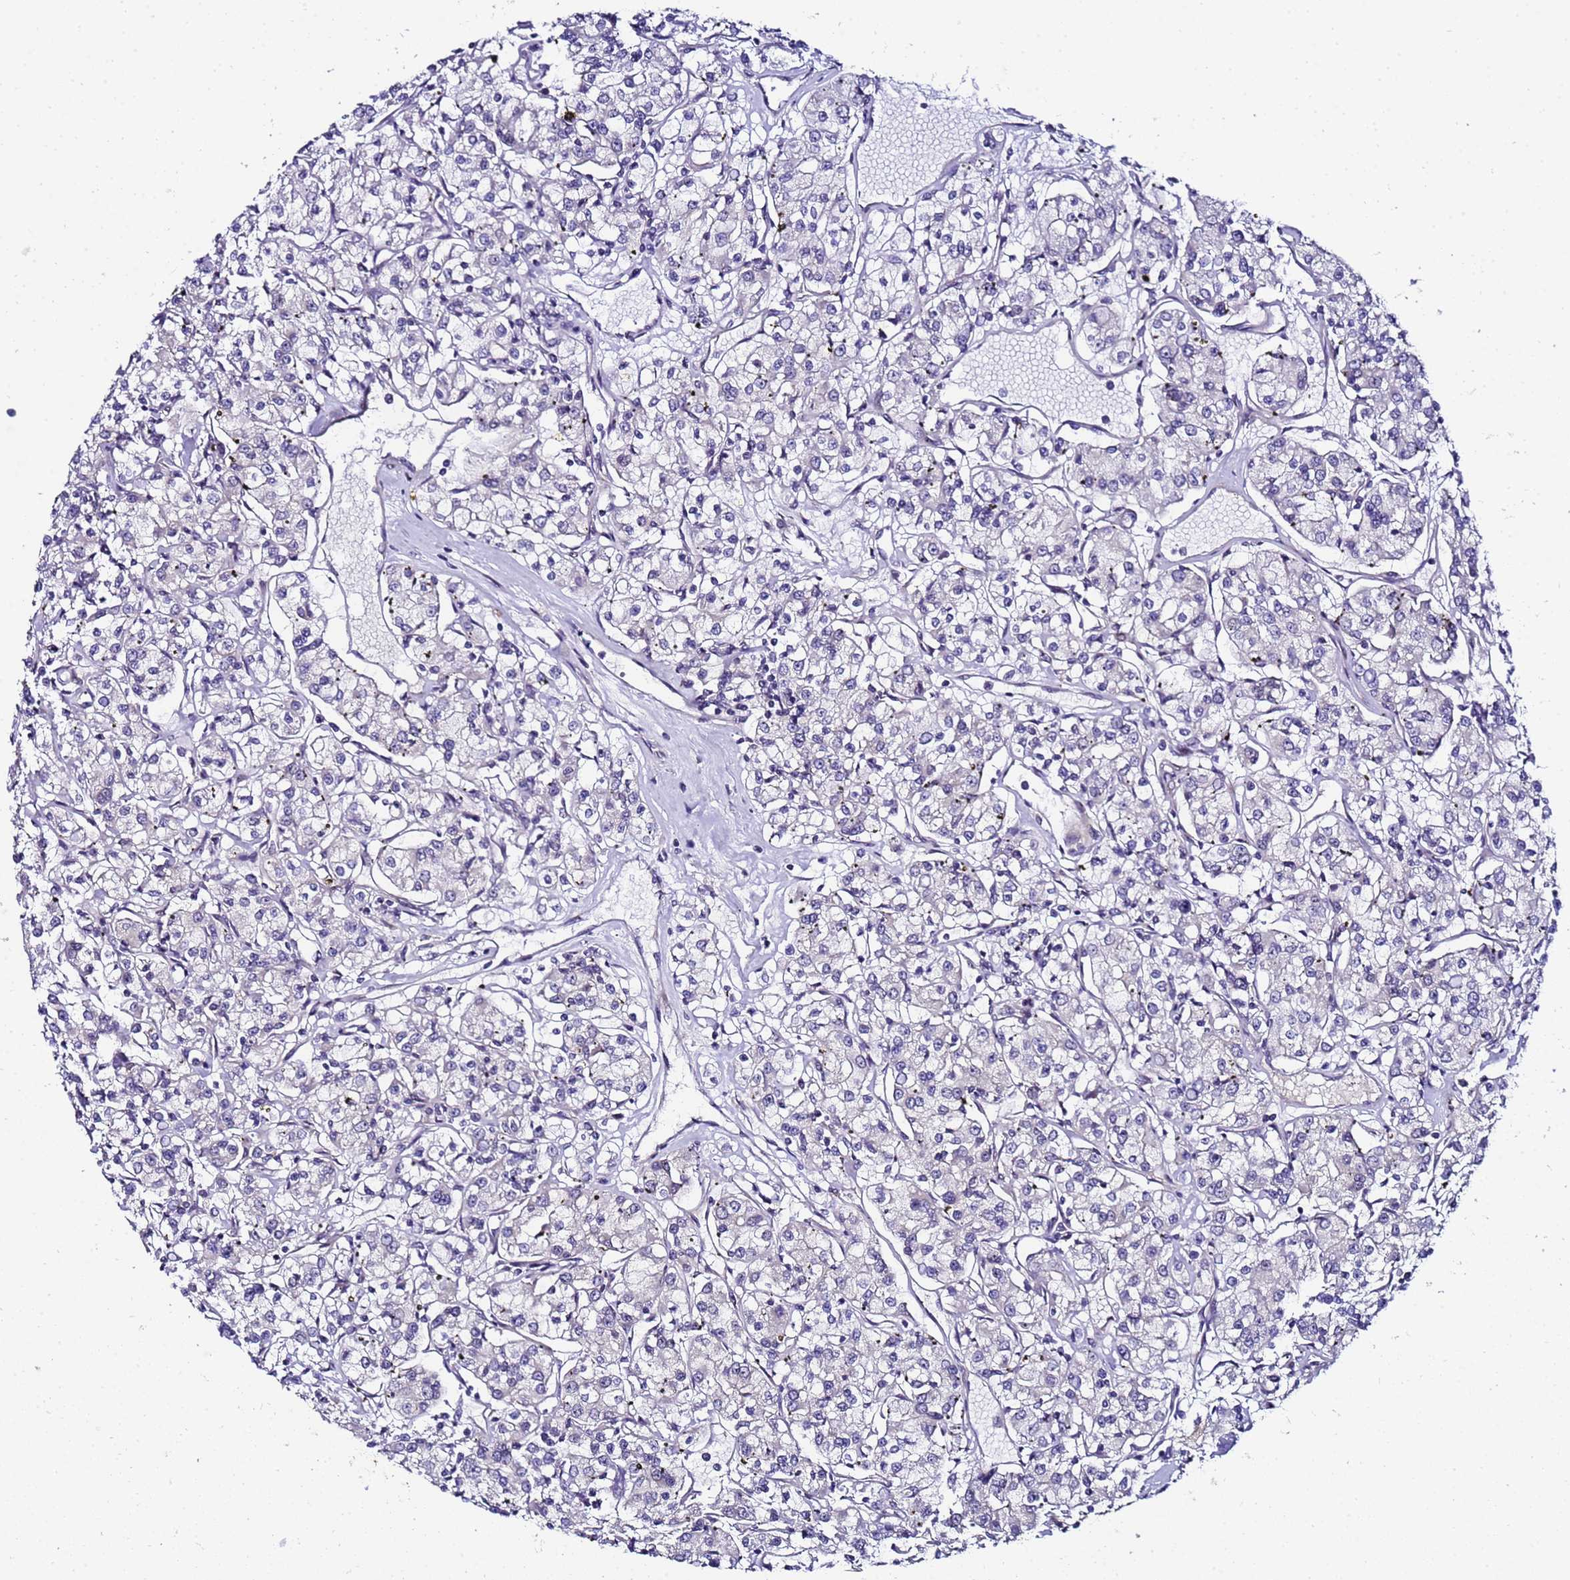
{"staining": {"intensity": "negative", "quantity": "none", "location": "none"}, "tissue": "renal cancer", "cell_type": "Tumor cells", "image_type": "cancer", "snomed": [{"axis": "morphology", "description": "Adenocarcinoma, NOS"}, {"axis": "topography", "description": "Kidney"}], "caption": "This micrograph is of renal cancer stained with immunohistochemistry (IHC) to label a protein in brown with the nuclei are counter-stained blue. There is no expression in tumor cells. (DAB (3,3'-diaminobenzidine) IHC, high magnification).", "gene": "C19orf47", "patient": {"sex": "female", "age": 59}}